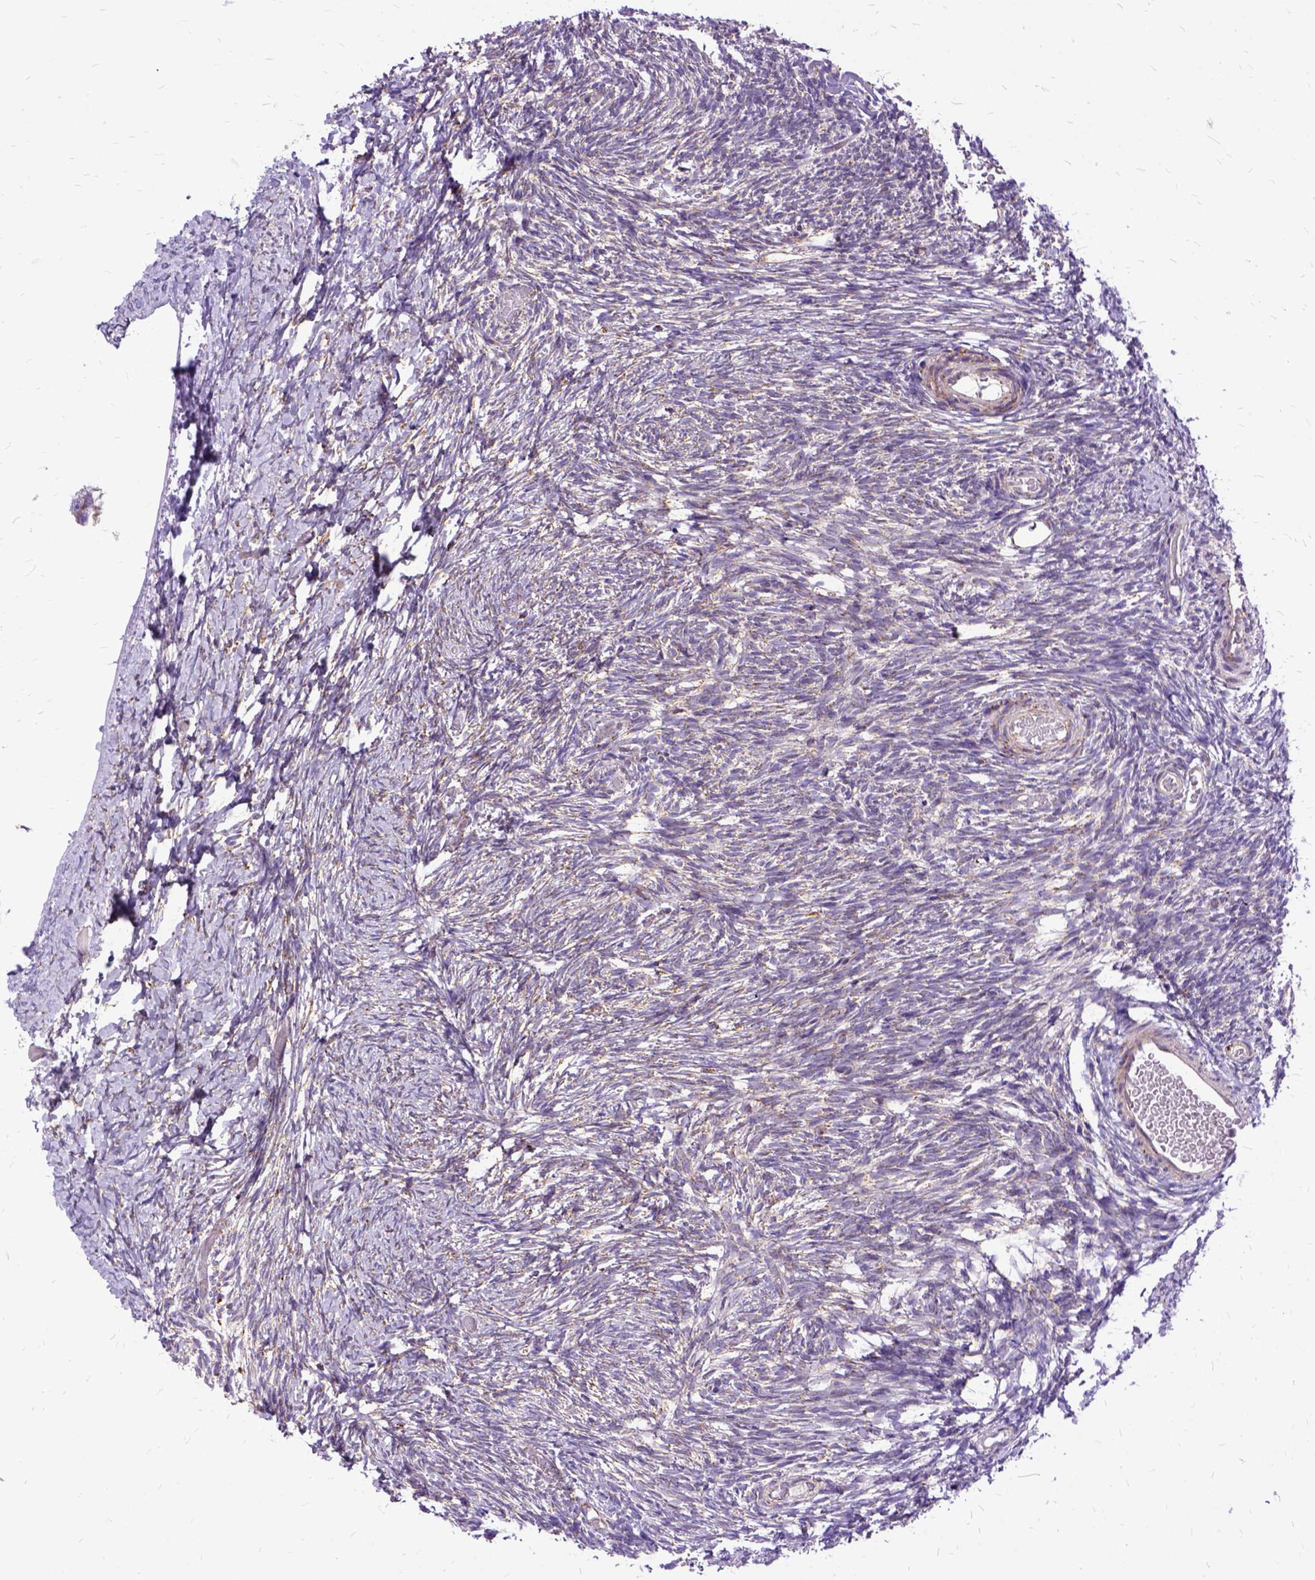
{"staining": {"intensity": "weak", "quantity": "<25%", "location": "cytoplasmic/membranous"}, "tissue": "ovary", "cell_type": "Ovarian stroma cells", "image_type": "normal", "snomed": [{"axis": "morphology", "description": "Normal tissue, NOS"}, {"axis": "topography", "description": "Ovary"}], "caption": "The photomicrograph displays no staining of ovarian stroma cells in normal ovary. (DAB (3,3'-diaminobenzidine) immunohistochemistry (IHC), high magnification).", "gene": "OXCT1", "patient": {"sex": "female", "age": 39}}